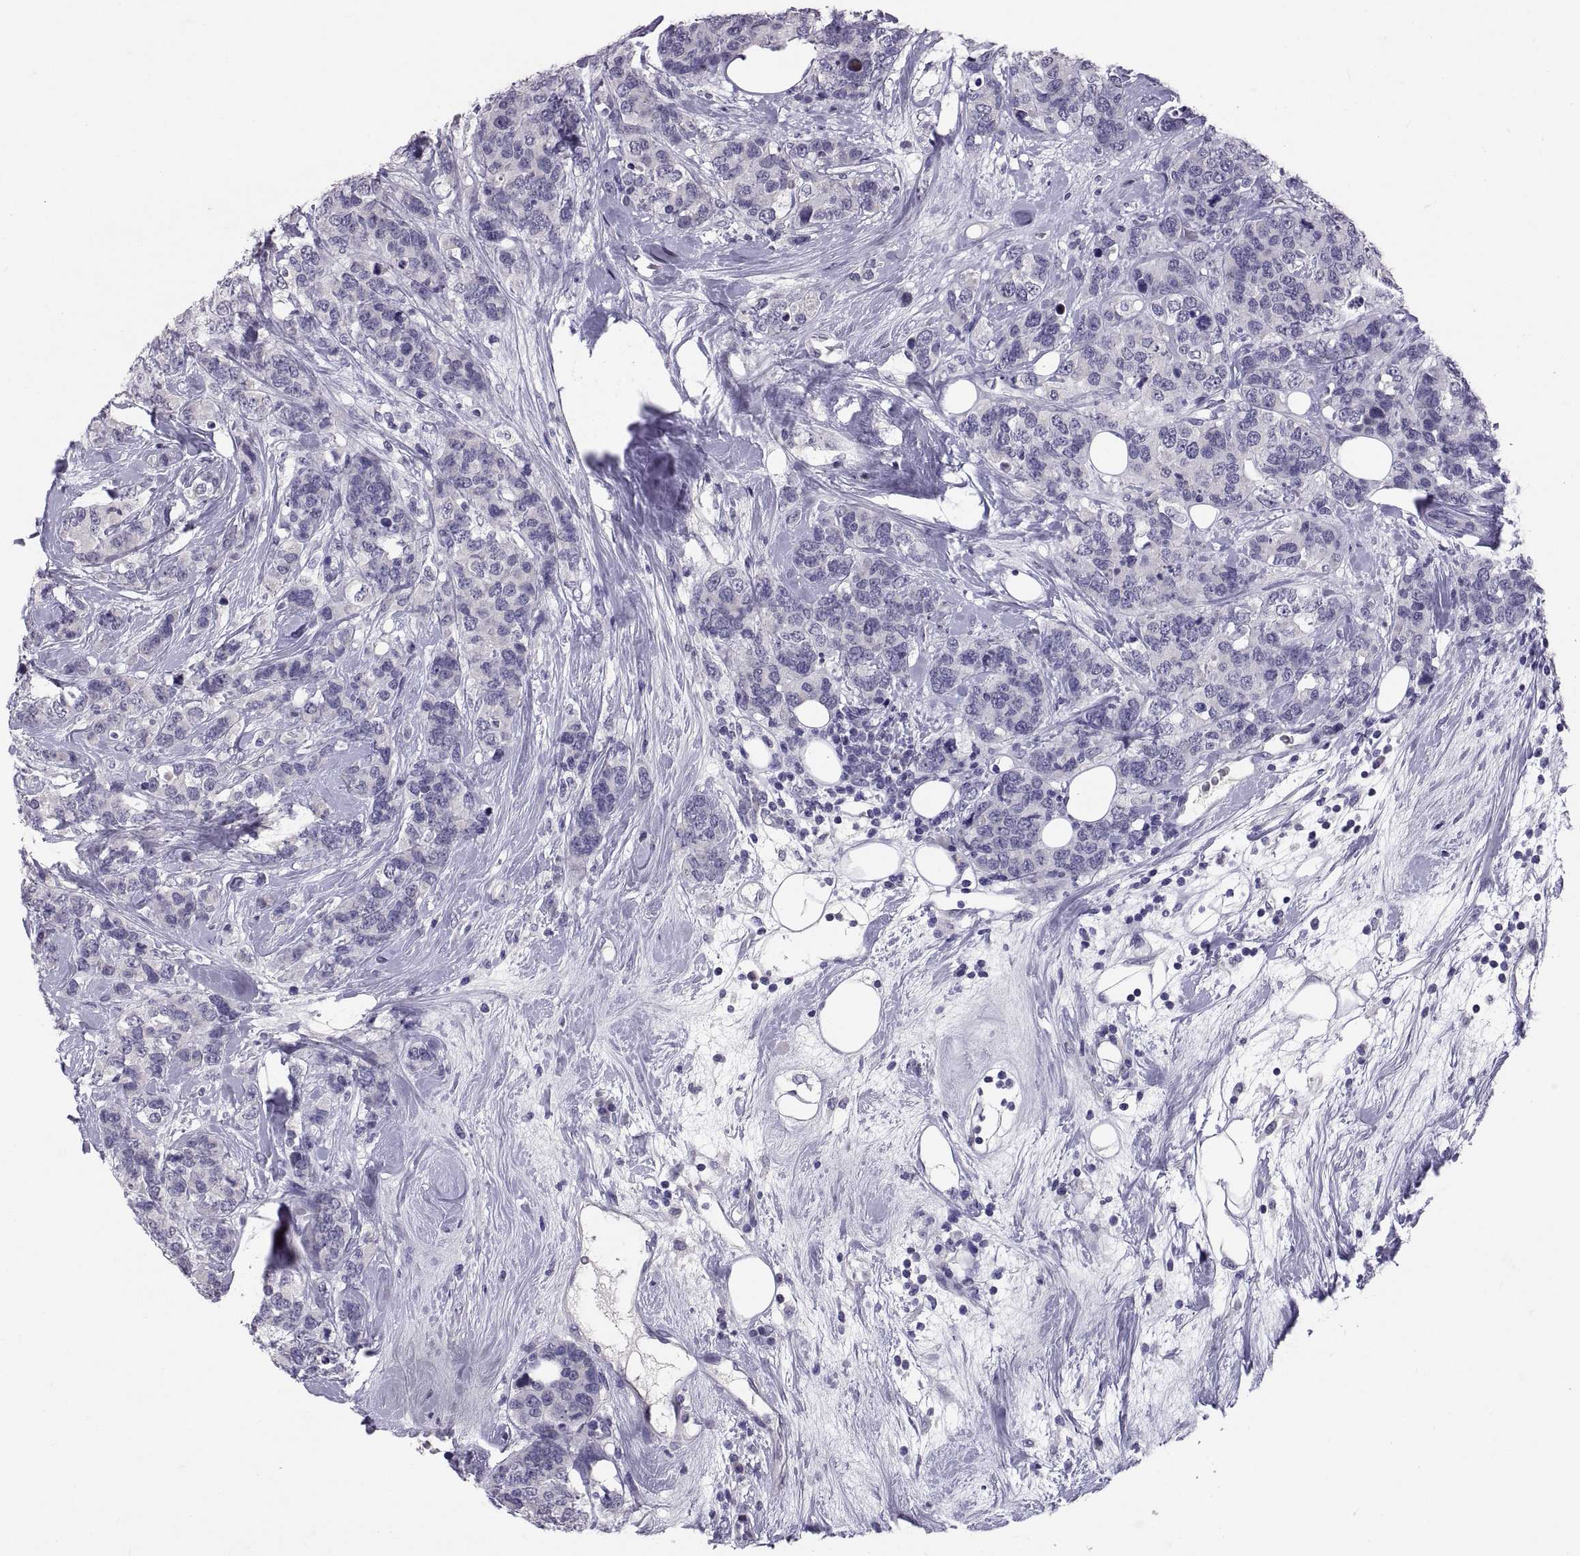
{"staining": {"intensity": "negative", "quantity": "none", "location": "none"}, "tissue": "breast cancer", "cell_type": "Tumor cells", "image_type": "cancer", "snomed": [{"axis": "morphology", "description": "Lobular carcinoma"}, {"axis": "topography", "description": "Breast"}], "caption": "IHC of human breast cancer displays no staining in tumor cells.", "gene": "PTN", "patient": {"sex": "female", "age": 59}}